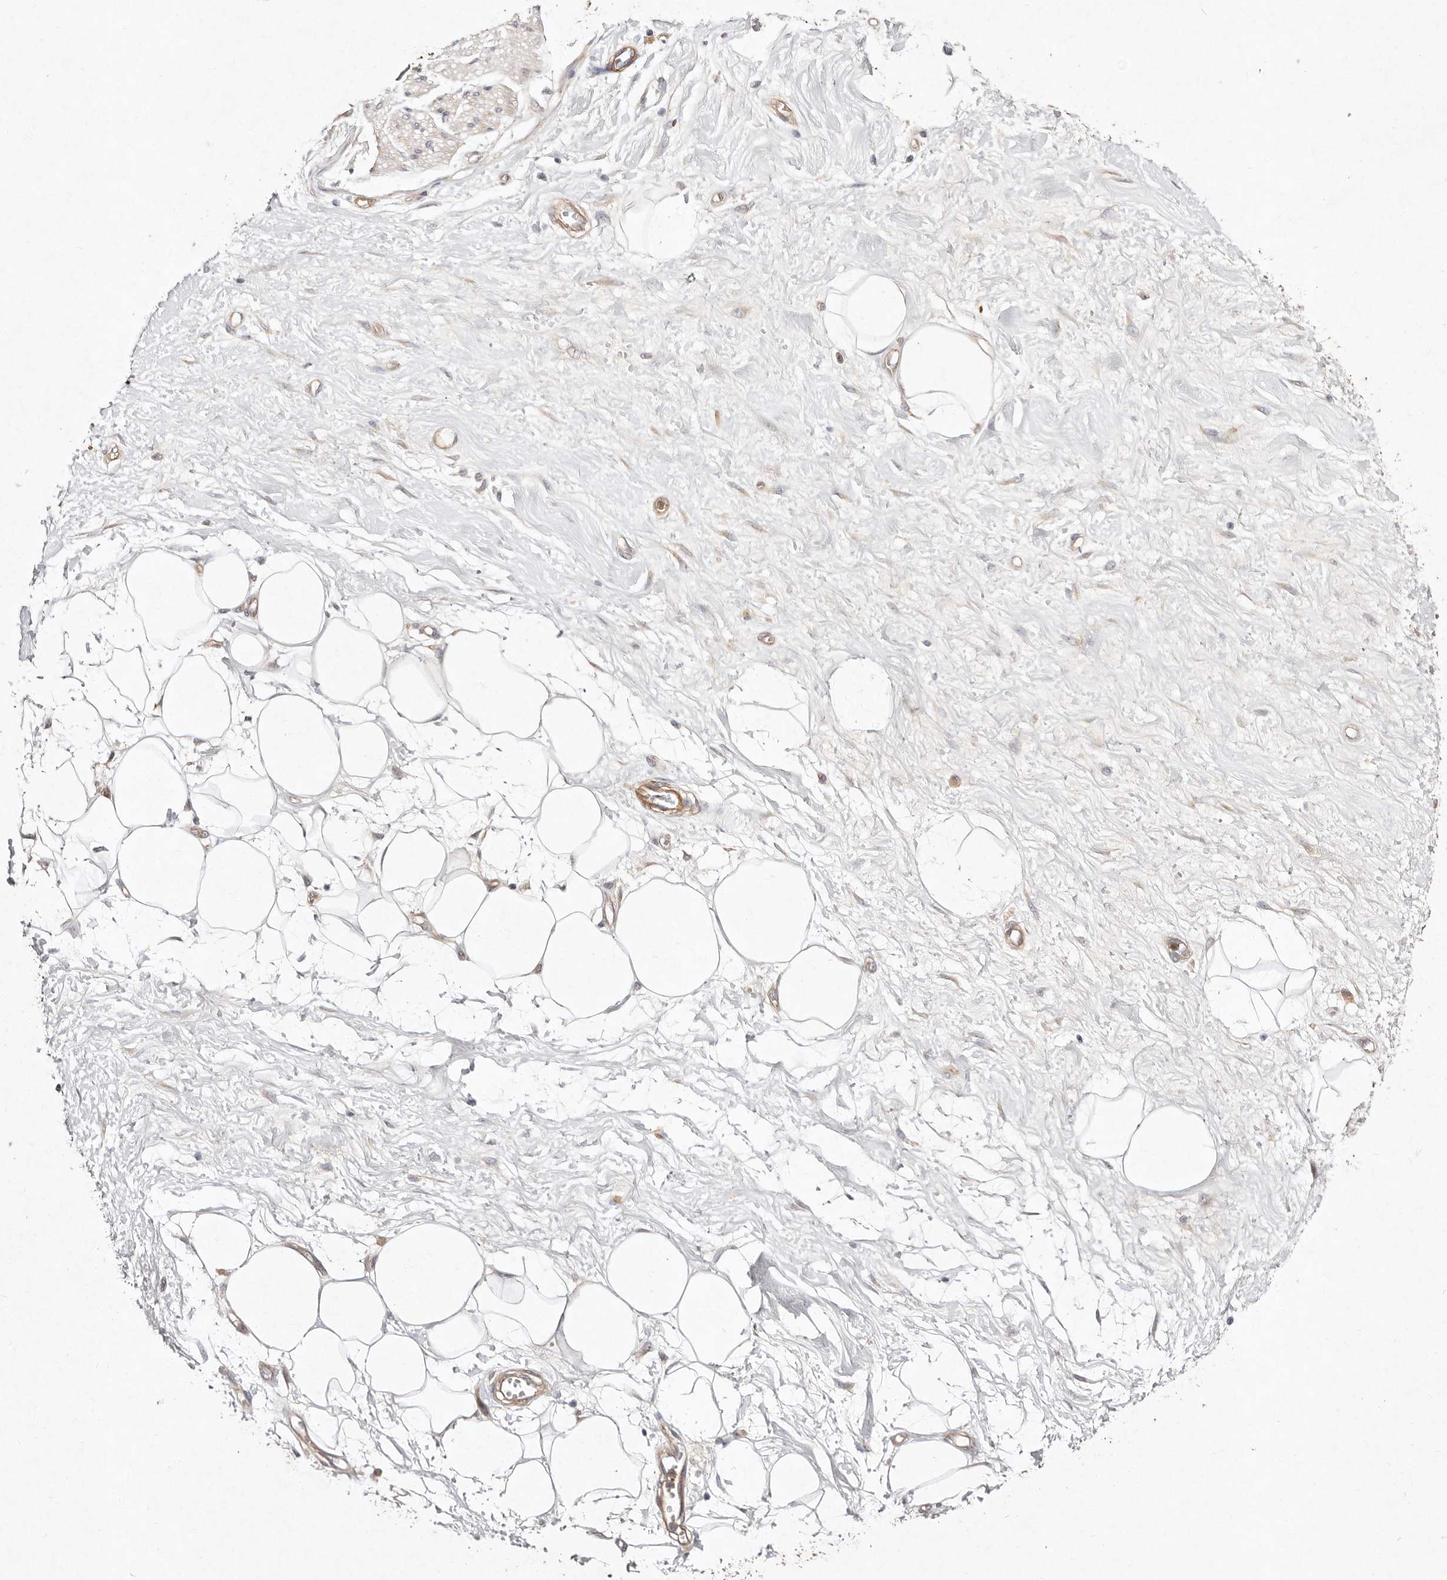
{"staining": {"intensity": "negative", "quantity": "none", "location": "none"}, "tissue": "adipose tissue", "cell_type": "Adipocytes", "image_type": "normal", "snomed": [{"axis": "morphology", "description": "Normal tissue, NOS"}, {"axis": "morphology", "description": "Adenocarcinoma, NOS"}, {"axis": "topography", "description": "Pancreas"}, {"axis": "topography", "description": "Peripheral nerve tissue"}], "caption": "This micrograph is of benign adipose tissue stained with IHC to label a protein in brown with the nuclei are counter-stained blue. There is no expression in adipocytes. (DAB (3,3'-diaminobenzidine) IHC visualized using brightfield microscopy, high magnification).", "gene": "MTMR11", "patient": {"sex": "male", "age": 59}}